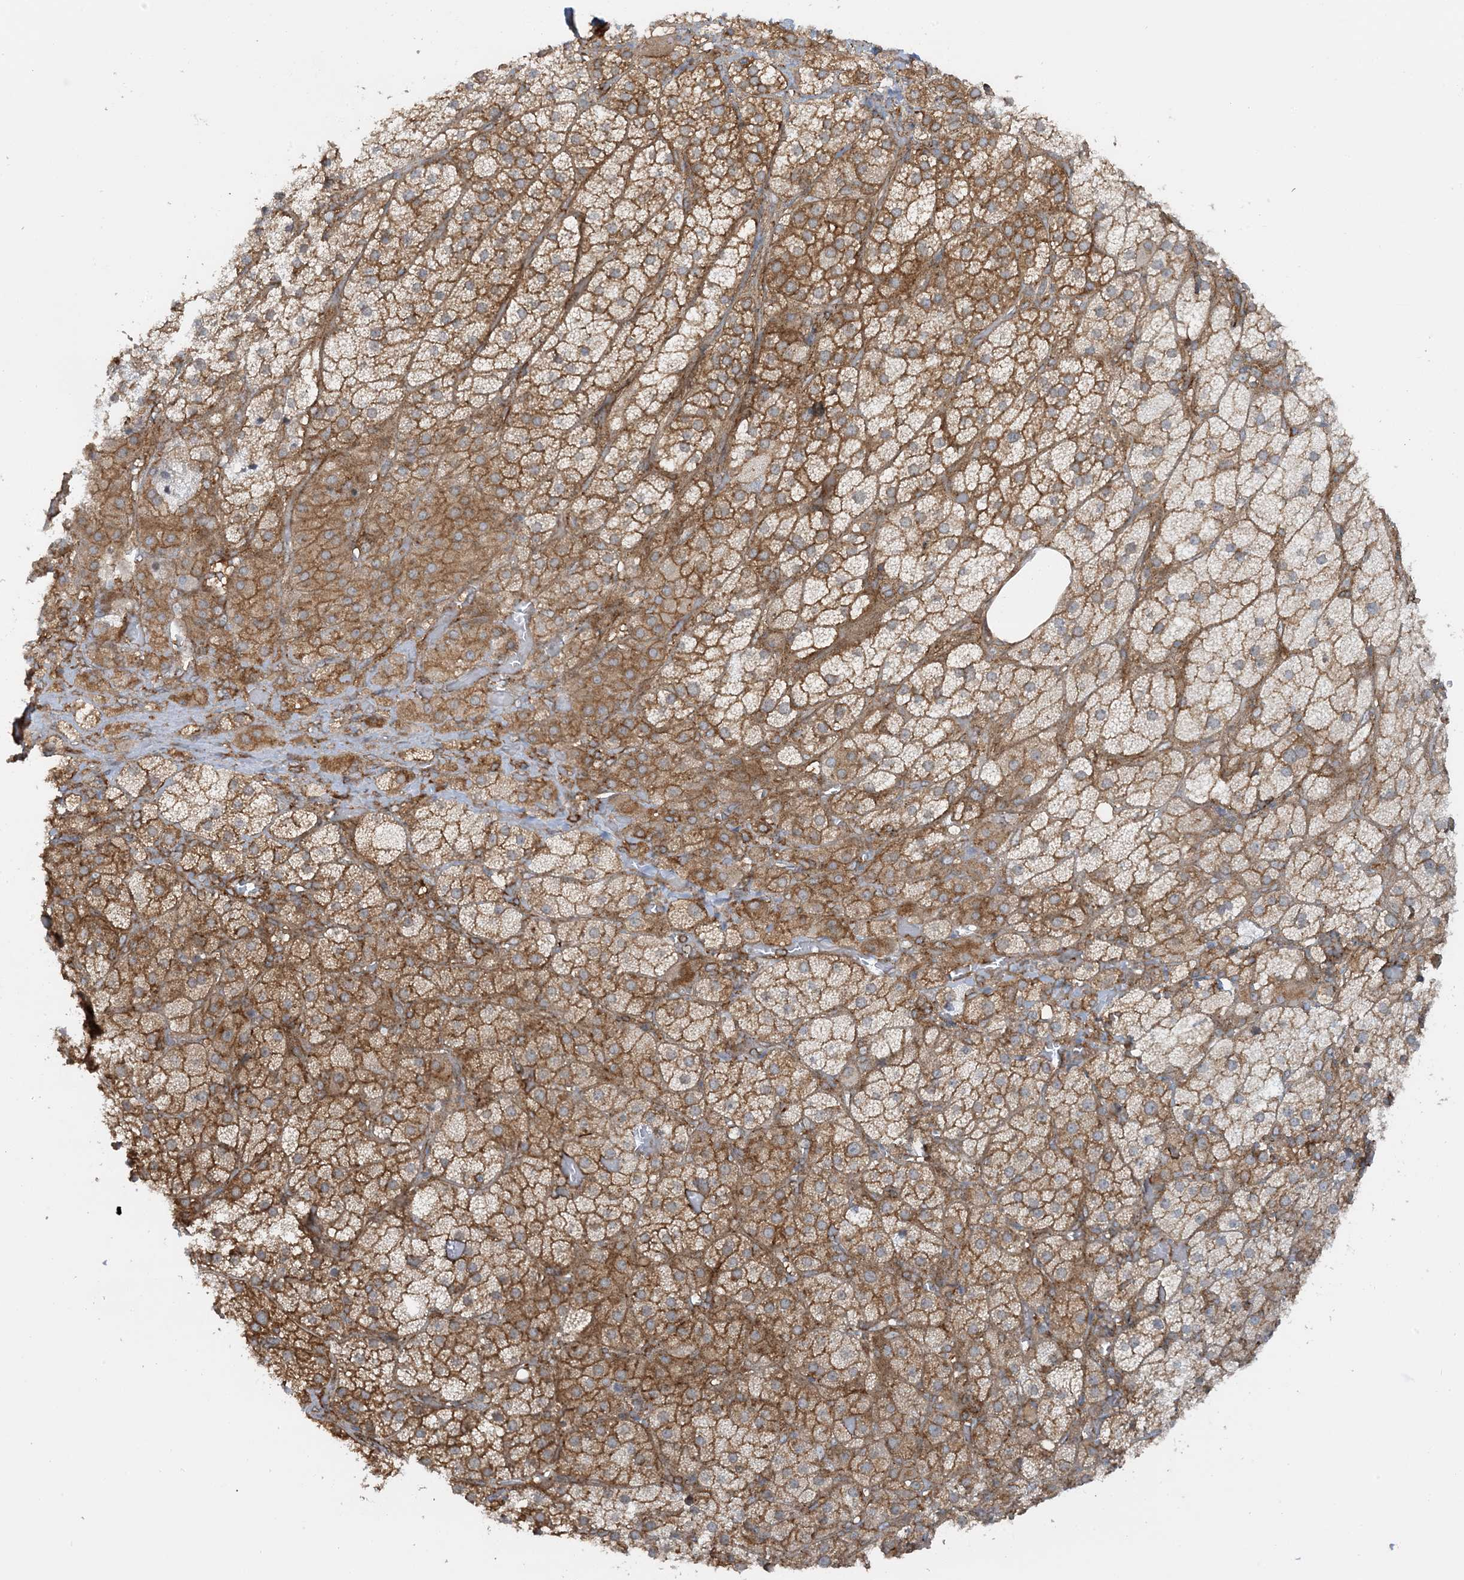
{"staining": {"intensity": "strong", "quantity": ">75%", "location": "cytoplasmic/membranous"}, "tissue": "adrenal gland", "cell_type": "Glandular cells", "image_type": "normal", "snomed": [{"axis": "morphology", "description": "Normal tissue, NOS"}, {"axis": "topography", "description": "Adrenal gland"}], "caption": "Normal adrenal gland was stained to show a protein in brown. There is high levels of strong cytoplasmic/membranous staining in approximately >75% of glandular cells. Ihc stains the protein of interest in brown and the nuclei are stained blue.", "gene": "STAM2", "patient": {"sex": "male", "age": 57}}